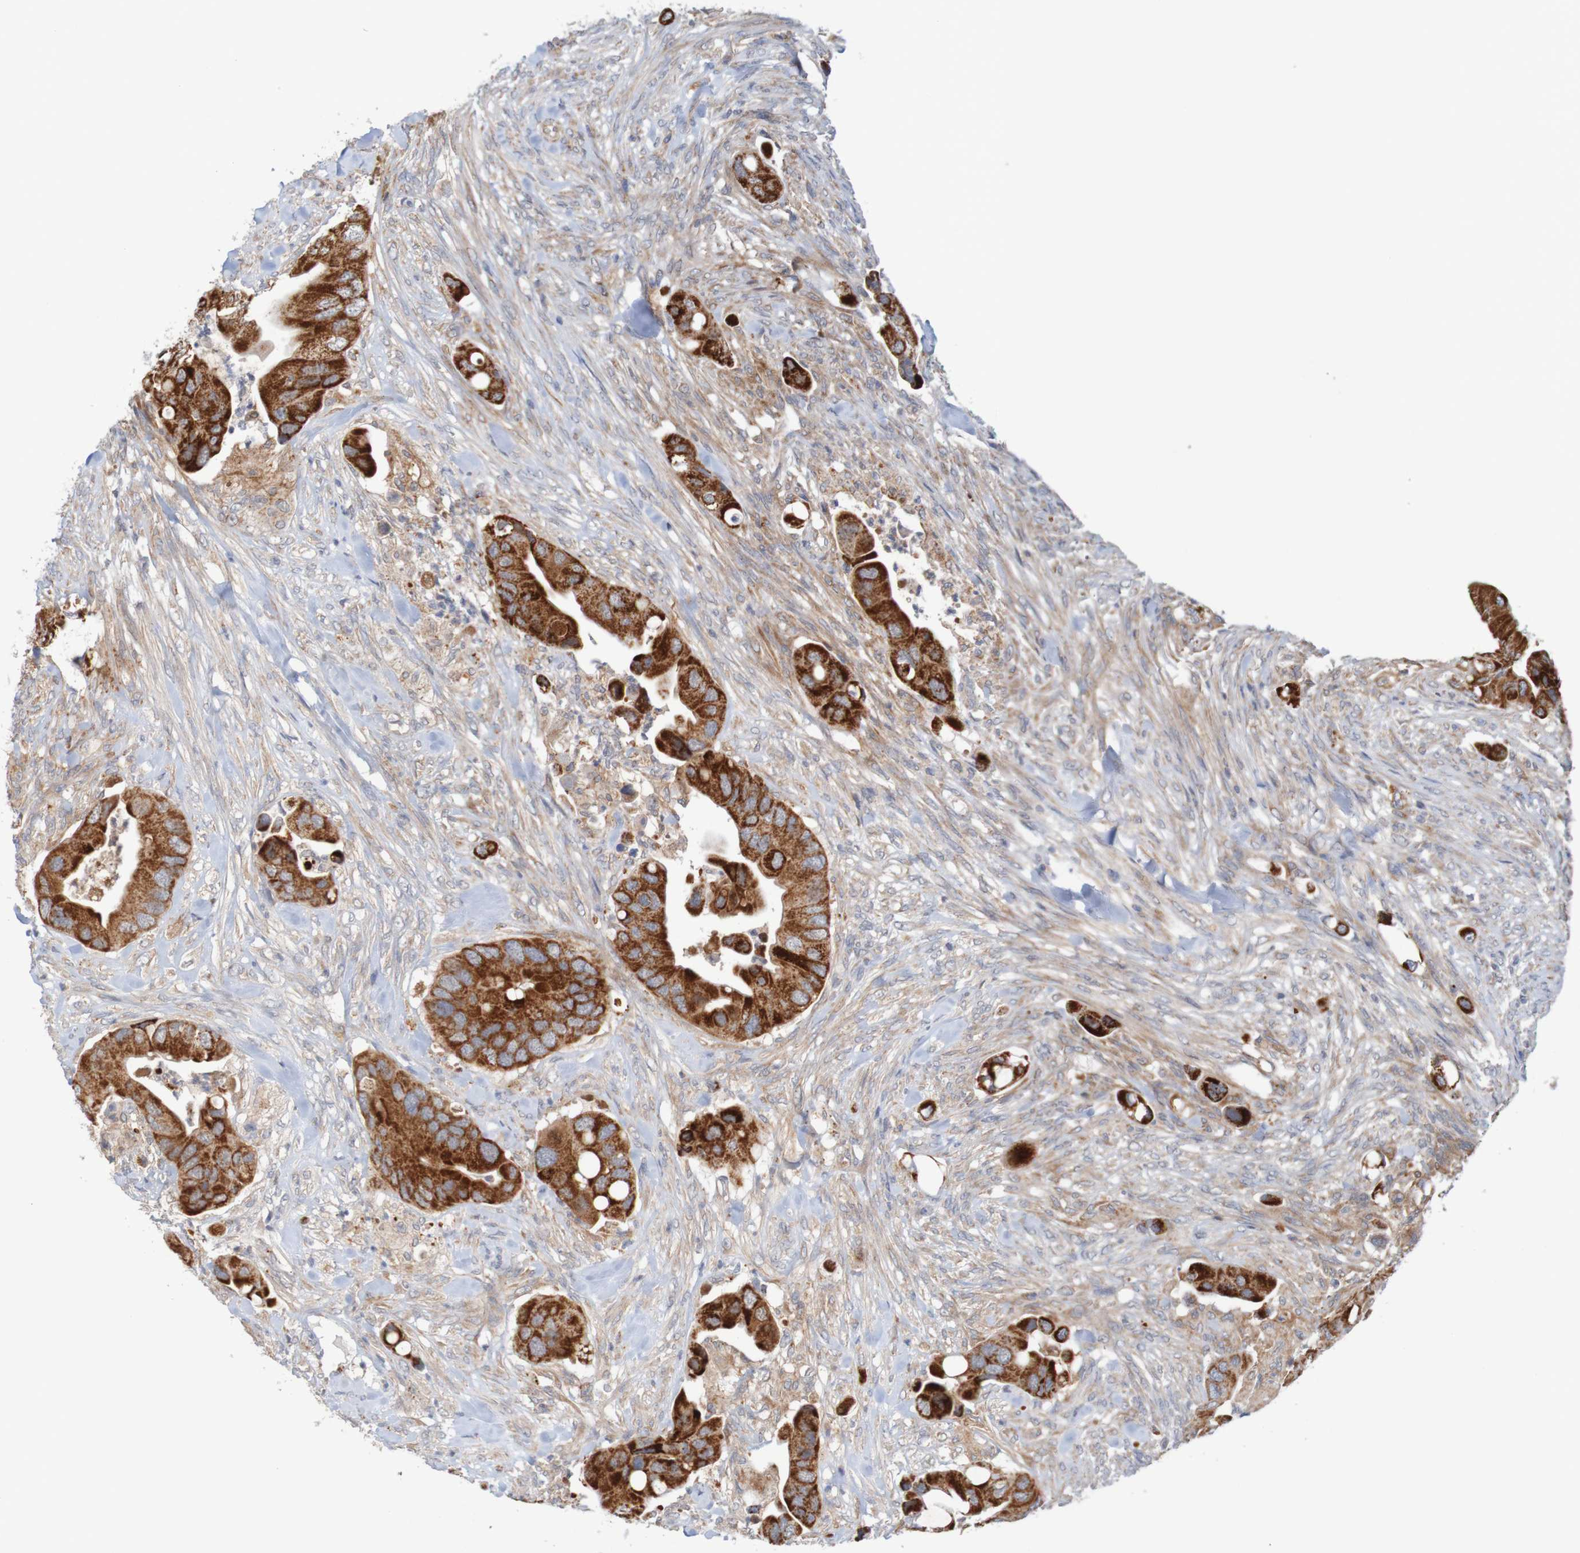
{"staining": {"intensity": "strong", "quantity": ">75%", "location": "cytoplasmic/membranous"}, "tissue": "colorectal cancer", "cell_type": "Tumor cells", "image_type": "cancer", "snomed": [{"axis": "morphology", "description": "Adenocarcinoma, NOS"}, {"axis": "topography", "description": "Rectum"}], "caption": "High-magnification brightfield microscopy of colorectal cancer (adenocarcinoma) stained with DAB (3,3'-diaminobenzidine) (brown) and counterstained with hematoxylin (blue). tumor cells exhibit strong cytoplasmic/membranous staining is appreciated in about>75% of cells. (DAB IHC, brown staining for protein, blue staining for nuclei).", "gene": "NAV2", "patient": {"sex": "female", "age": 57}}